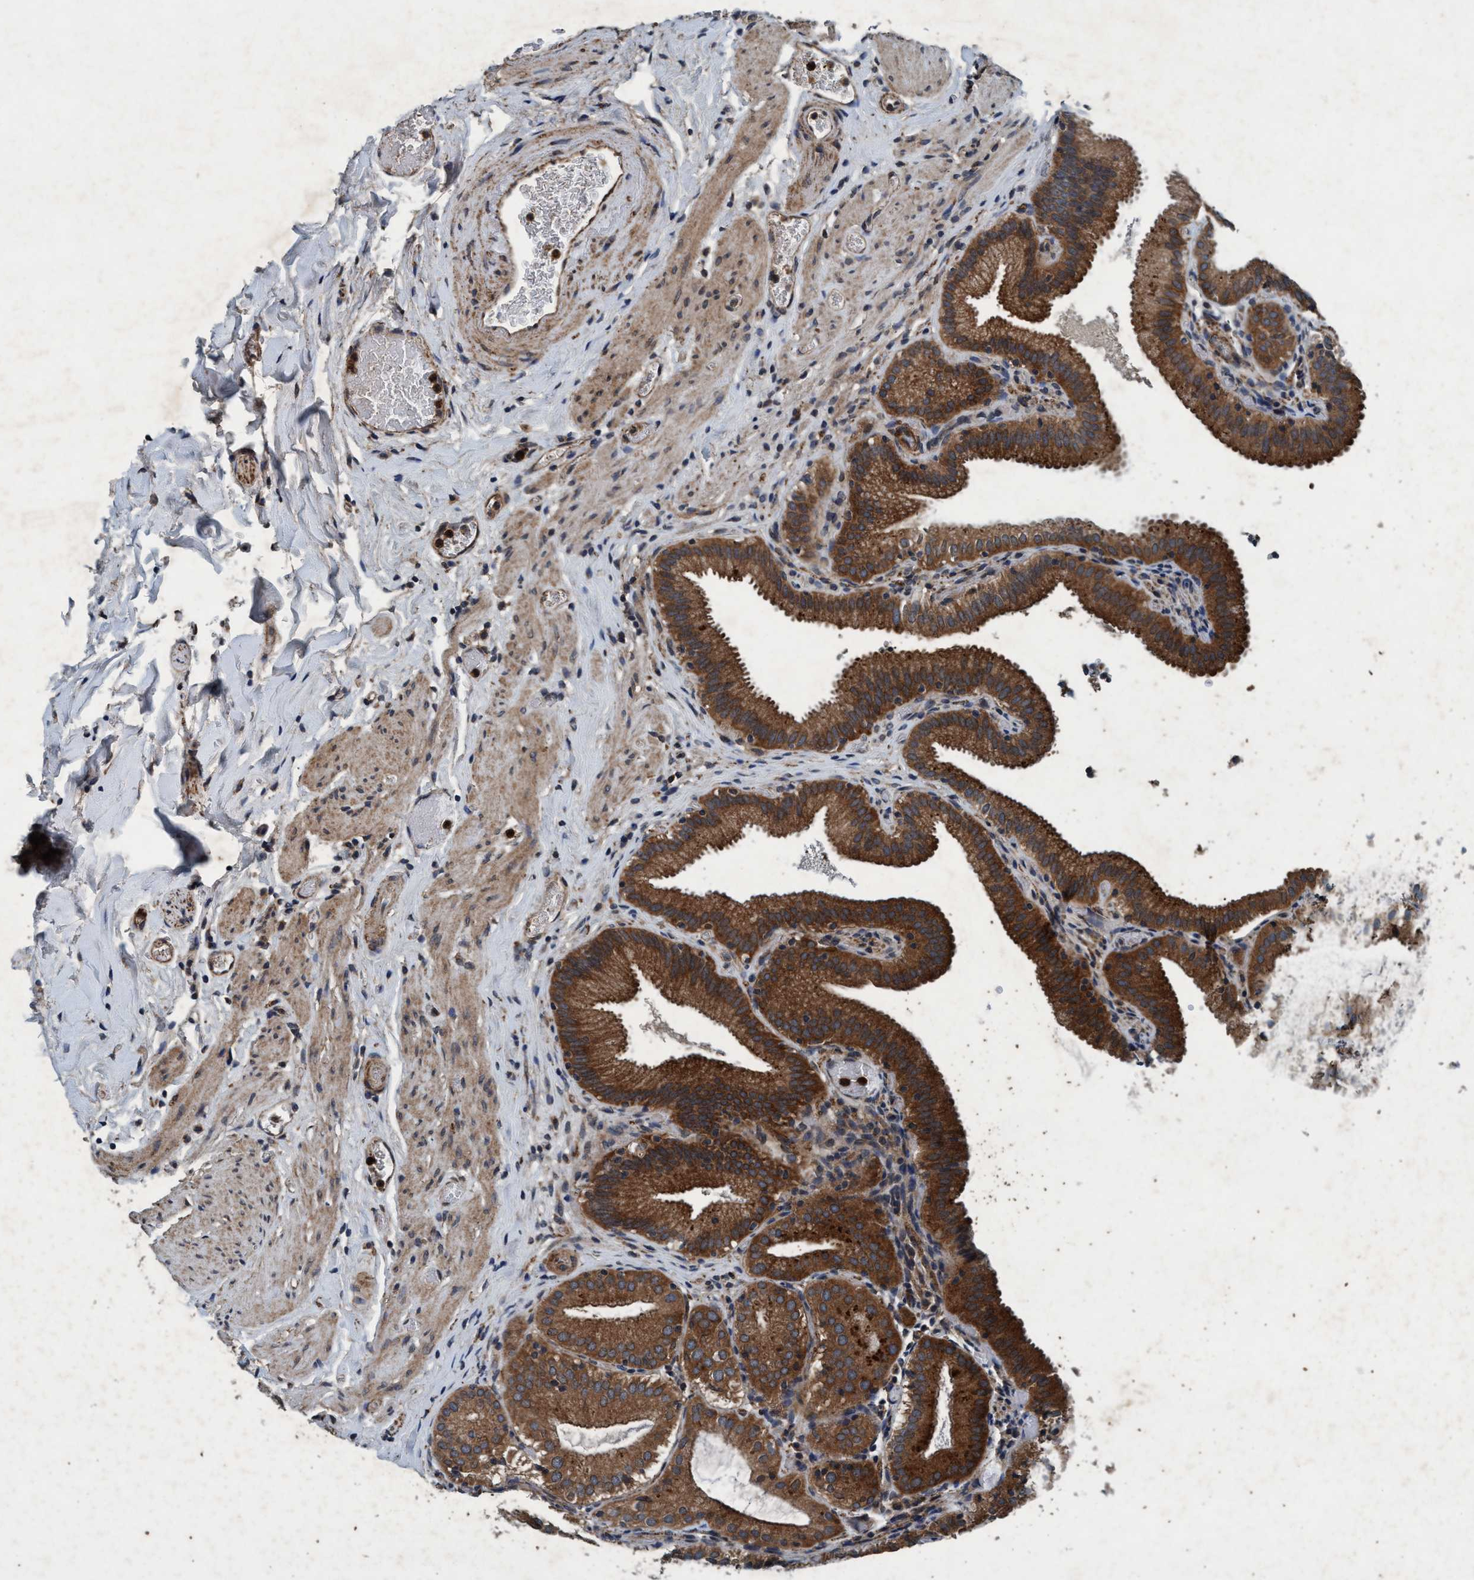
{"staining": {"intensity": "strong", "quantity": ">75%", "location": "cytoplasmic/membranous"}, "tissue": "gallbladder", "cell_type": "Glandular cells", "image_type": "normal", "snomed": [{"axis": "morphology", "description": "Normal tissue, NOS"}, {"axis": "topography", "description": "Gallbladder"}], "caption": "Immunohistochemical staining of benign human gallbladder reveals strong cytoplasmic/membranous protein expression in about >75% of glandular cells. Using DAB (3,3'-diaminobenzidine) (brown) and hematoxylin (blue) stains, captured at high magnification using brightfield microscopy.", "gene": "AKT1S1", "patient": {"sex": "male", "age": 54}}